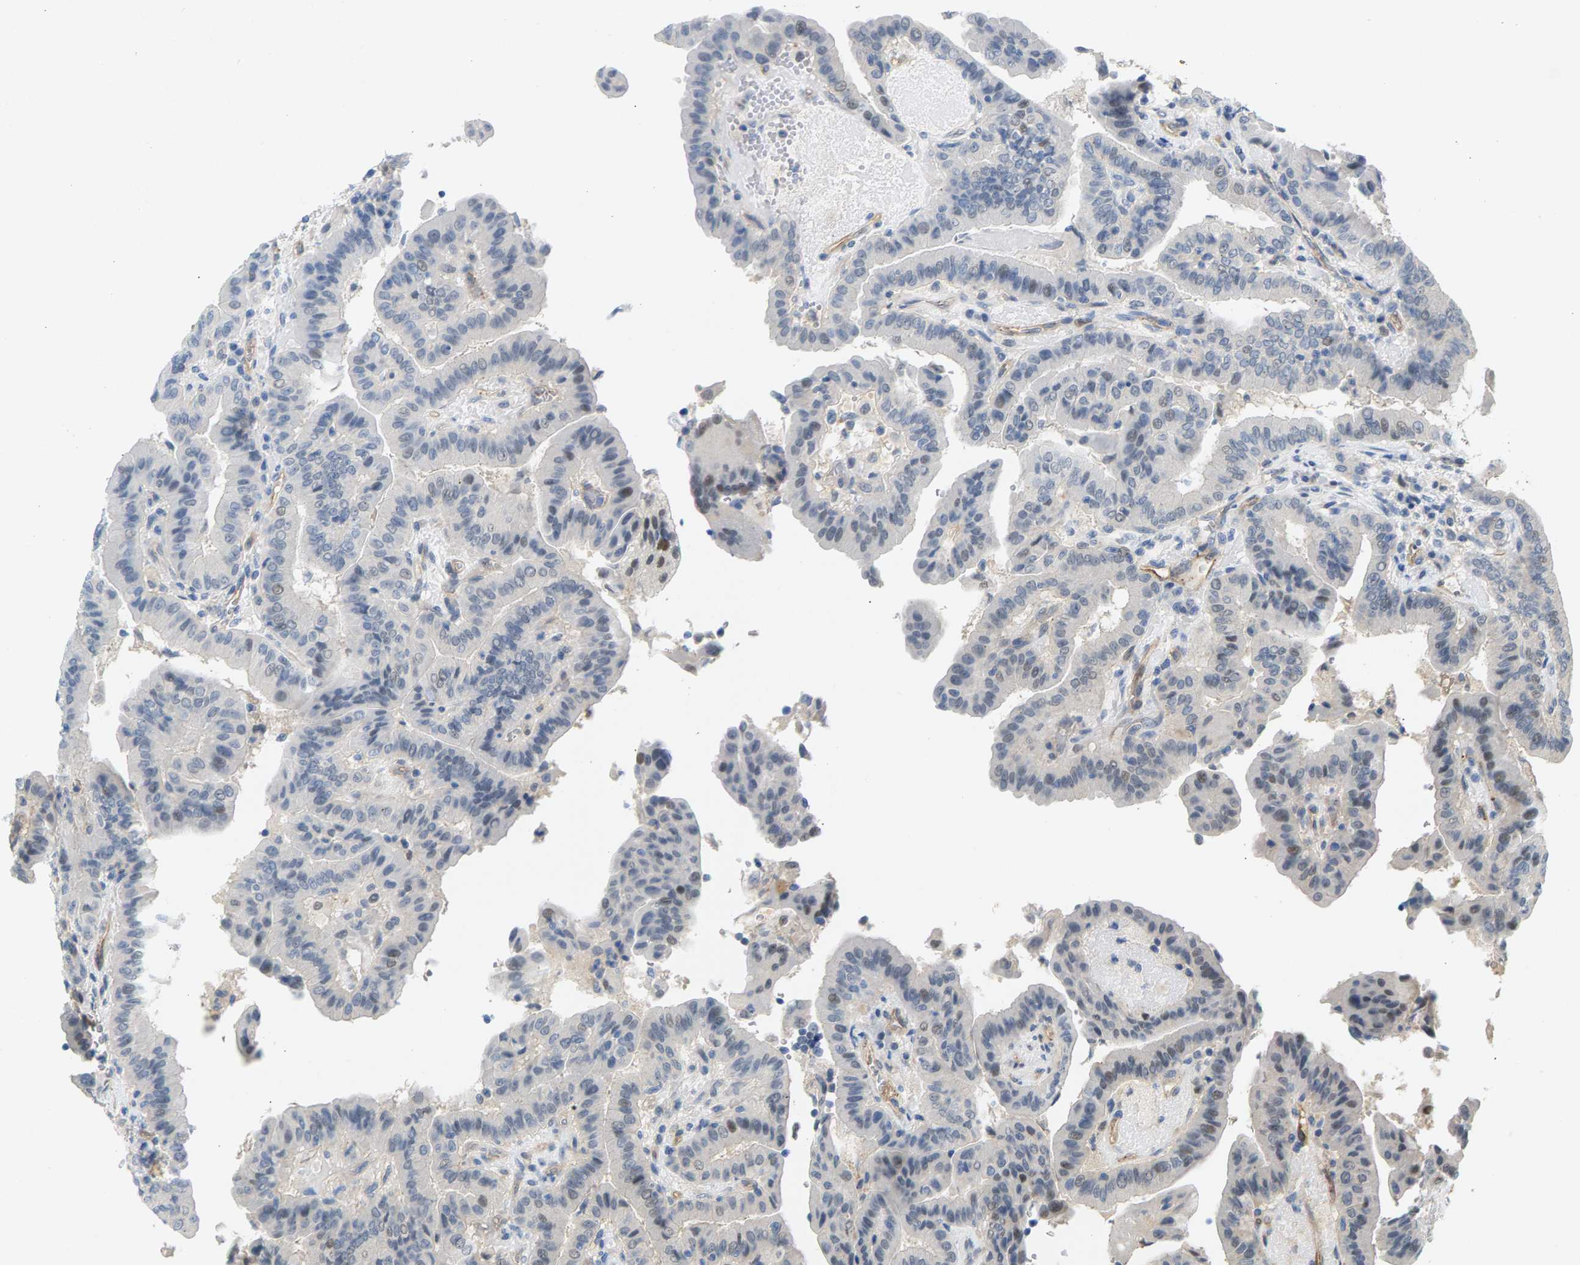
{"staining": {"intensity": "weak", "quantity": "<25%", "location": "nuclear"}, "tissue": "thyroid cancer", "cell_type": "Tumor cells", "image_type": "cancer", "snomed": [{"axis": "morphology", "description": "Papillary adenocarcinoma, NOS"}, {"axis": "topography", "description": "Thyroid gland"}], "caption": "IHC photomicrograph of papillary adenocarcinoma (thyroid) stained for a protein (brown), which exhibits no positivity in tumor cells.", "gene": "KRTAP27-1", "patient": {"sex": "male", "age": 33}}